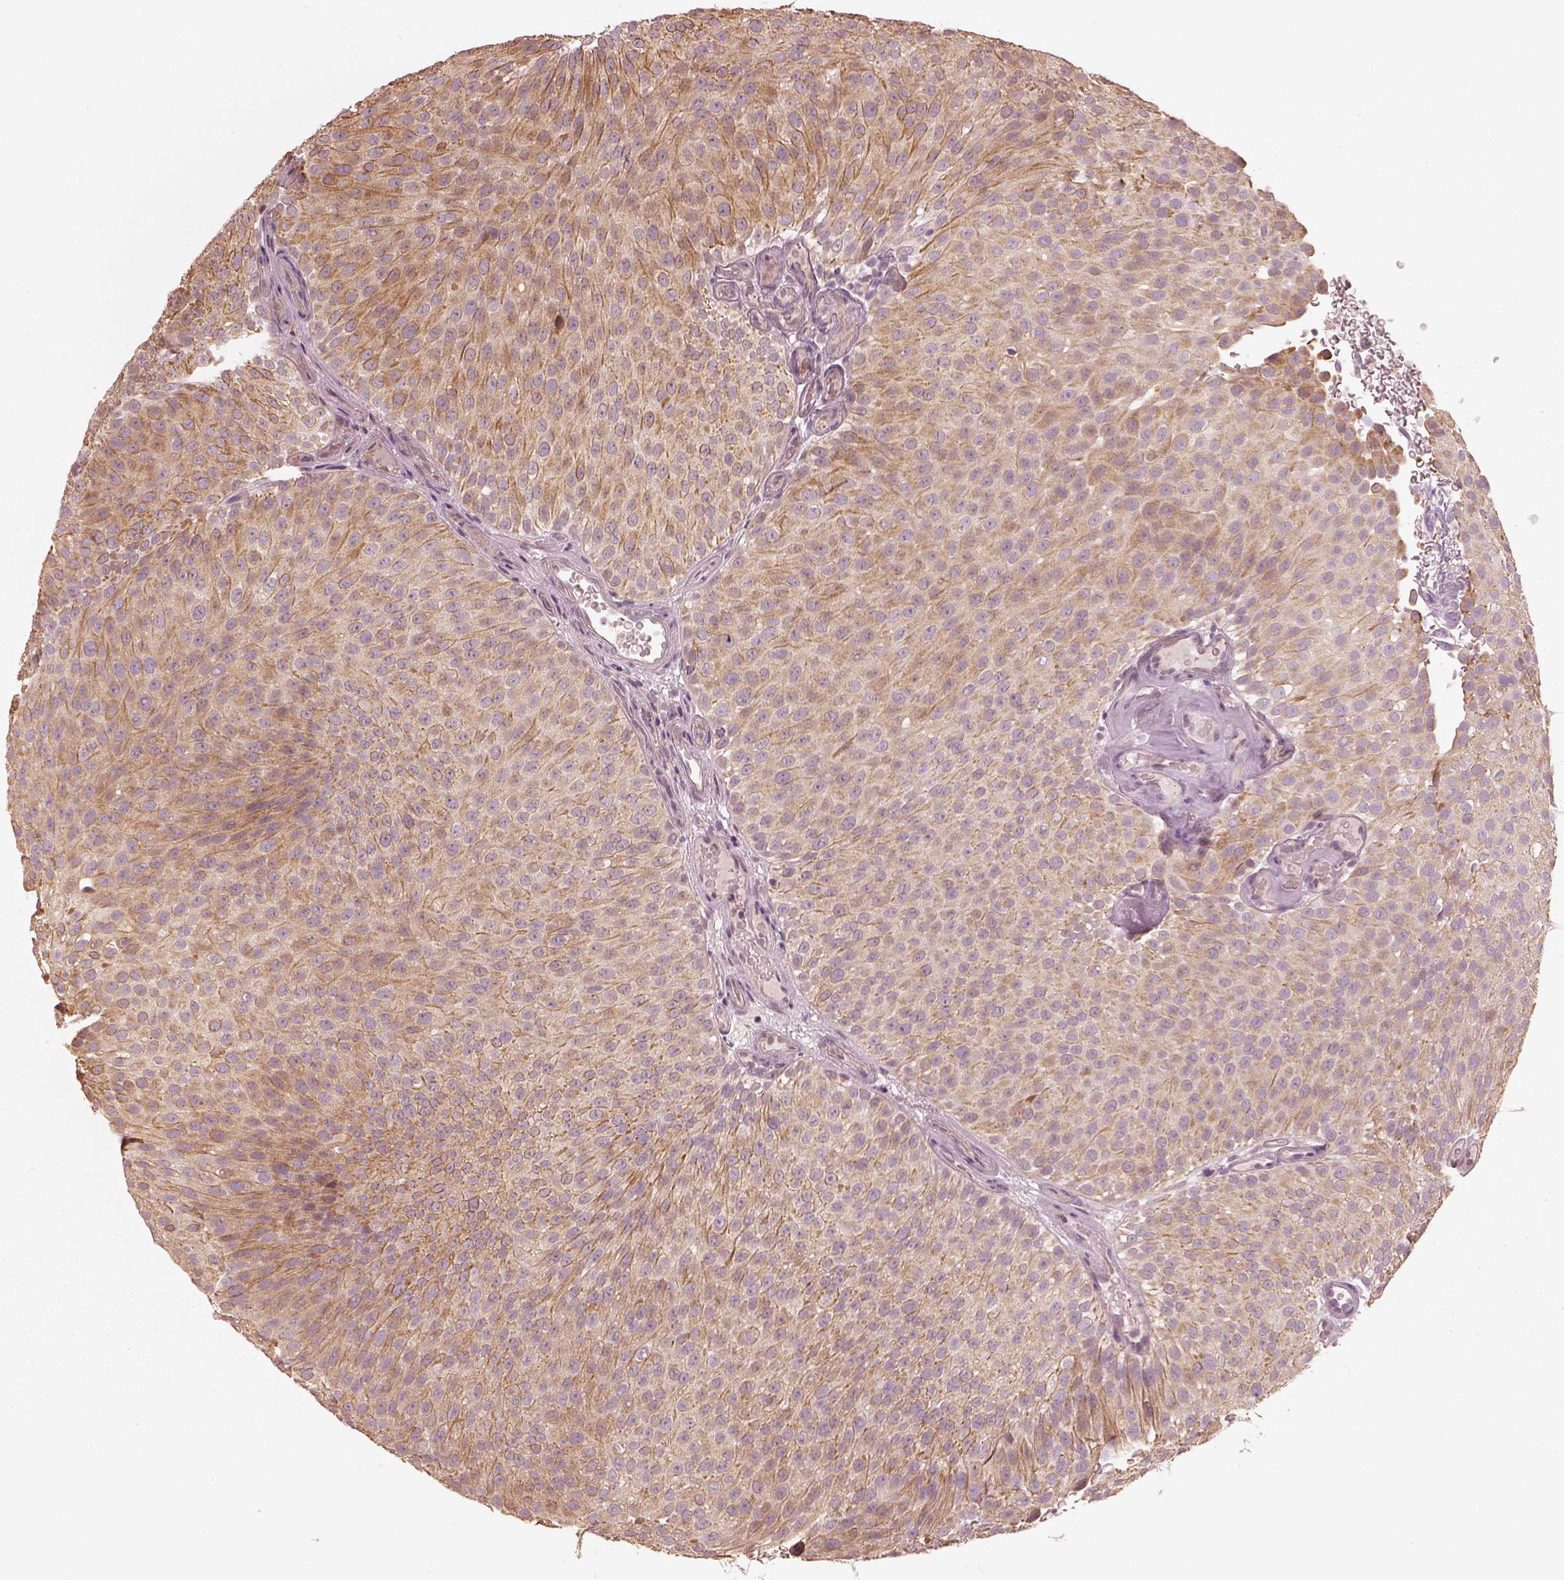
{"staining": {"intensity": "moderate", "quantity": "25%-75%", "location": "cytoplasmic/membranous"}, "tissue": "urothelial cancer", "cell_type": "Tumor cells", "image_type": "cancer", "snomed": [{"axis": "morphology", "description": "Urothelial carcinoma, Low grade"}, {"axis": "topography", "description": "Urinary bladder"}], "caption": "Tumor cells exhibit medium levels of moderate cytoplasmic/membranous staining in approximately 25%-75% of cells in human urothelial carcinoma (low-grade).", "gene": "SLC25A46", "patient": {"sex": "male", "age": 78}}